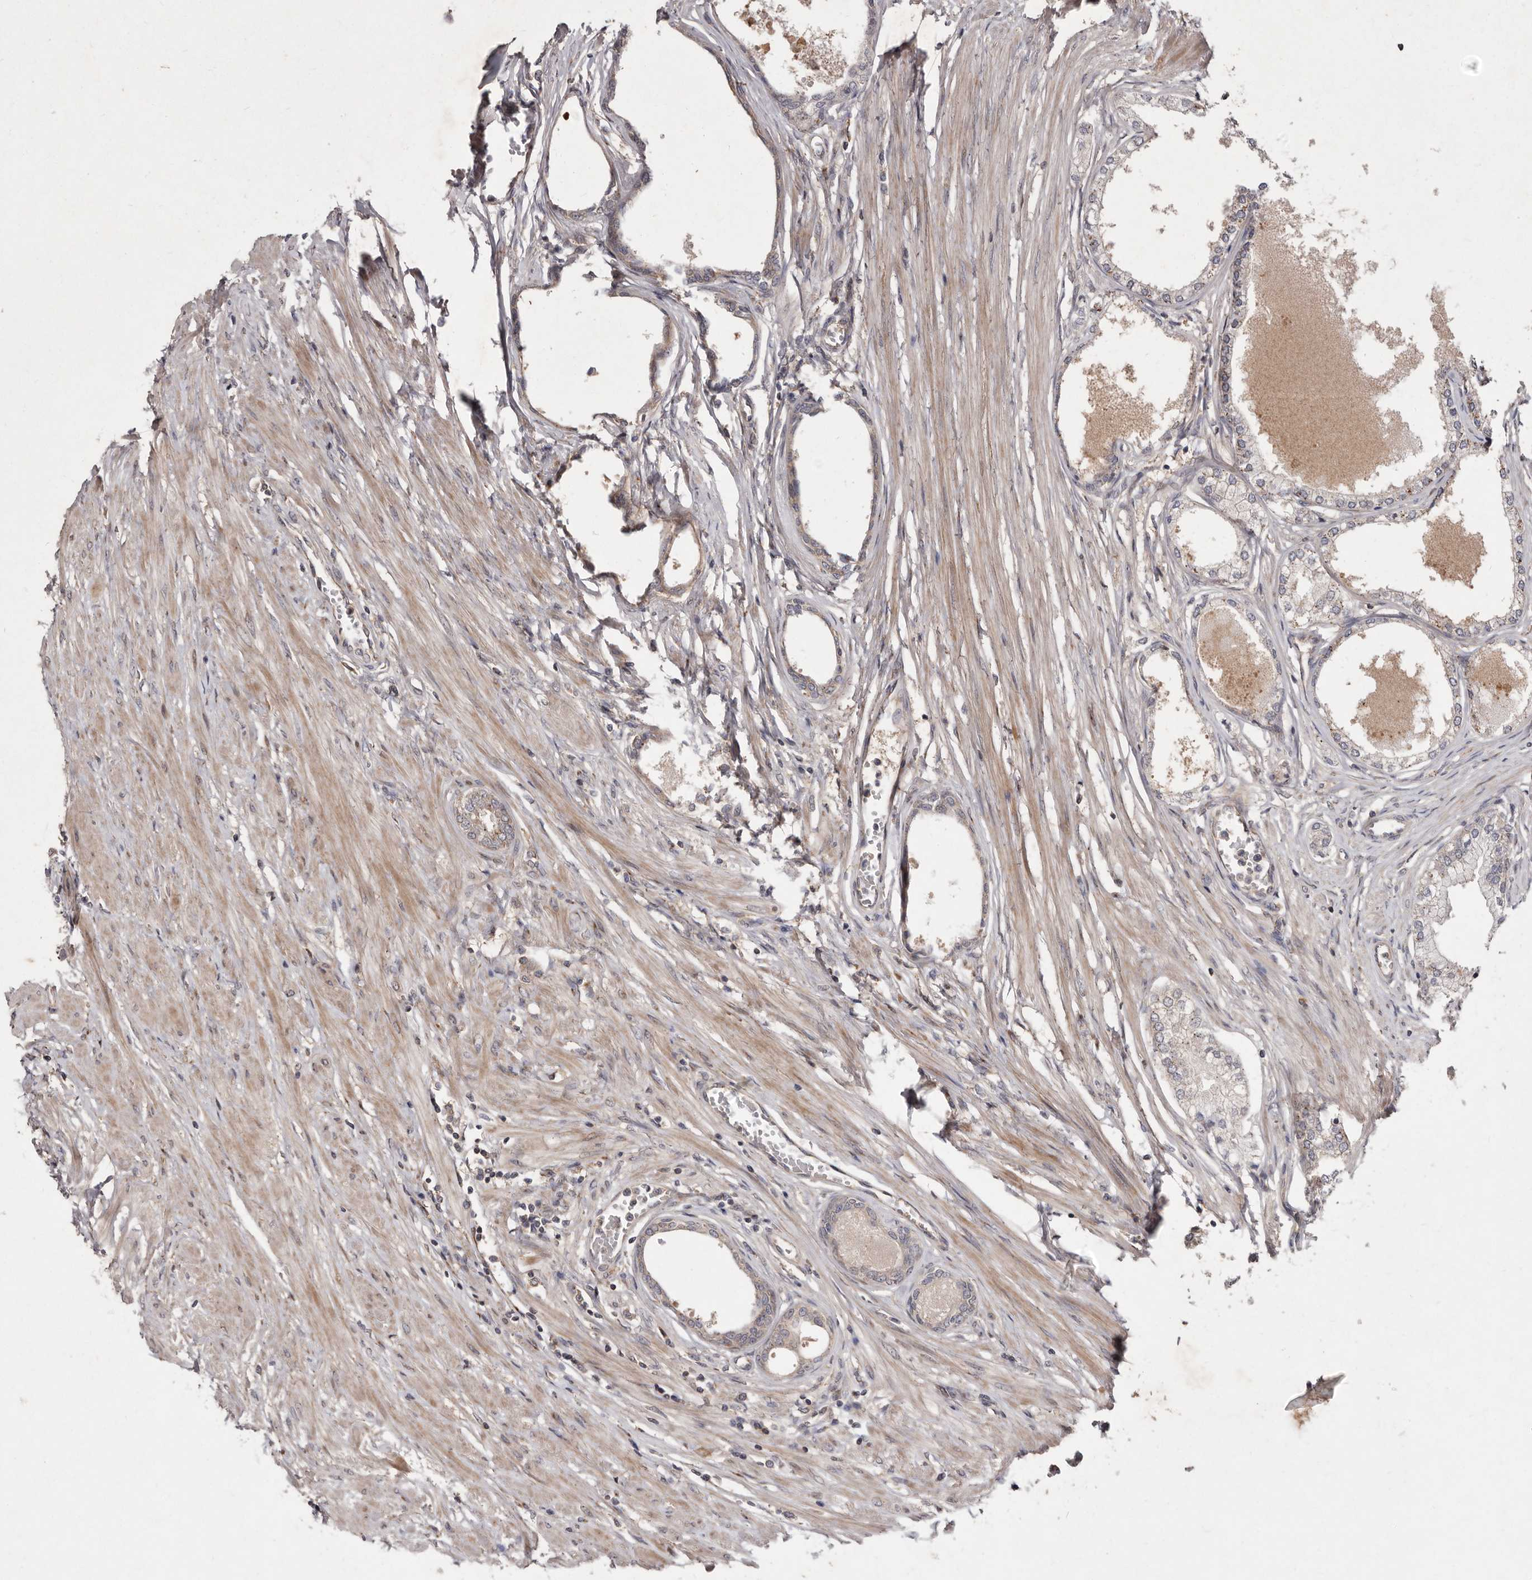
{"staining": {"intensity": "moderate", "quantity": ">75%", "location": "cytoplasmic/membranous"}, "tissue": "prostate", "cell_type": "Glandular cells", "image_type": "normal", "snomed": [{"axis": "morphology", "description": "Normal tissue, NOS"}, {"axis": "morphology", "description": "Urothelial carcinoma, Low grade"}, {"axis": "topography", "description": "Urinary bladder"}, {"axis": "topography", "description": "Prostate"}], "caption": "The immunohistochemical stain highlights moderate cytoplasmic/membranous staining in glandular cells of unremarkable prostate. (Stains: DAB in brown, nuclei in blue, Microscopy: brightfield microscopy at high magnification).", "gene": "FLAD1", "patient": {"sex": "male", "age": 60}}